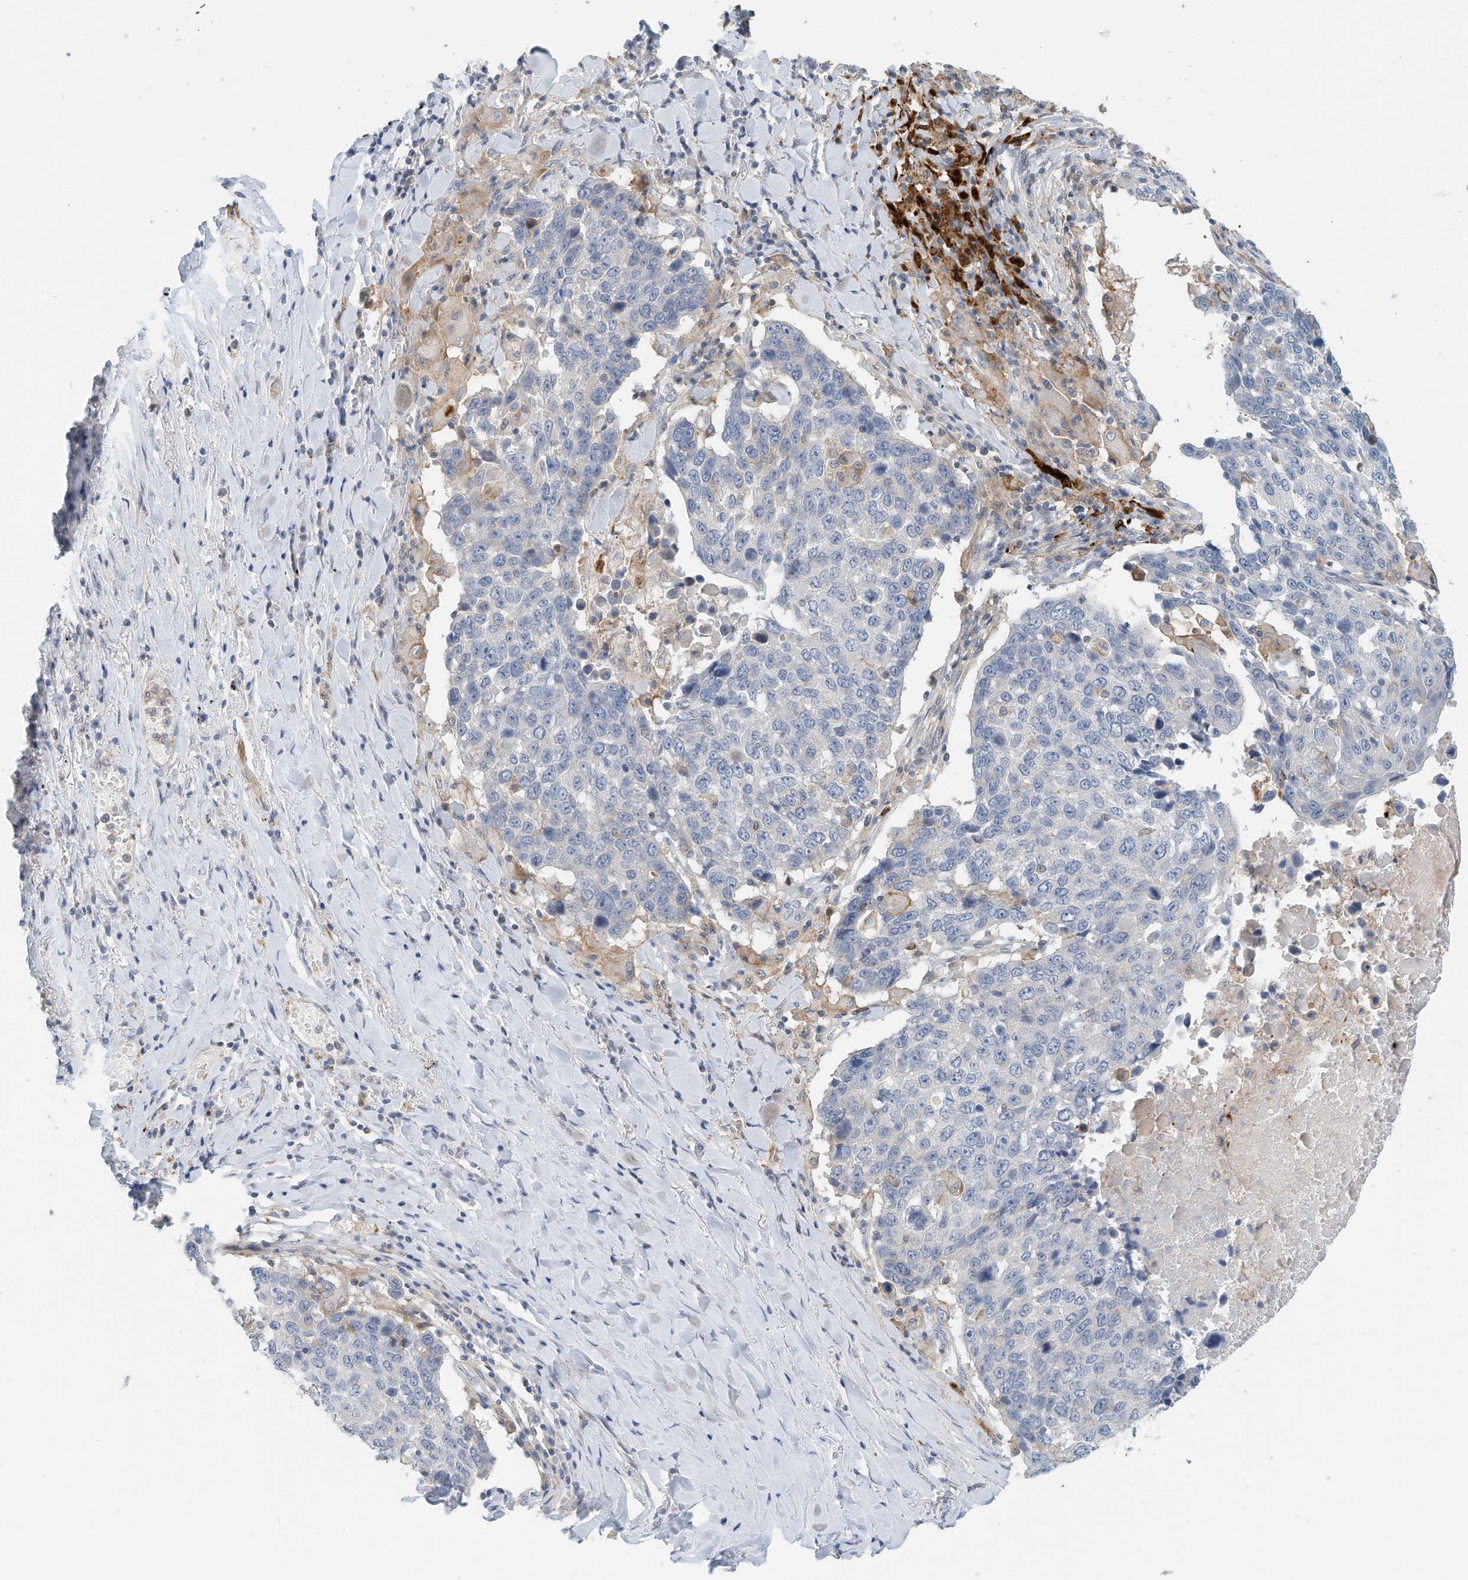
{"staining": {"intensity": "negative", "quantity": "none", "location": "none"}, "tissue": "lung cancer", "cell_type": "Tumor cells", "image_type": "cancer", "snomed": [{"axis": "morphology", "description": "Squamous cell carcinoma, NOS"}, {"axis": "topography", "description": "Lung"}], "caption": "A micrograph of lung cancer (squamous cell carcinoma) stained for a protein displays no brown staining in tumor cells.", "gene": "MICAL1", "patient": {"sex": "male", "age": 66}}